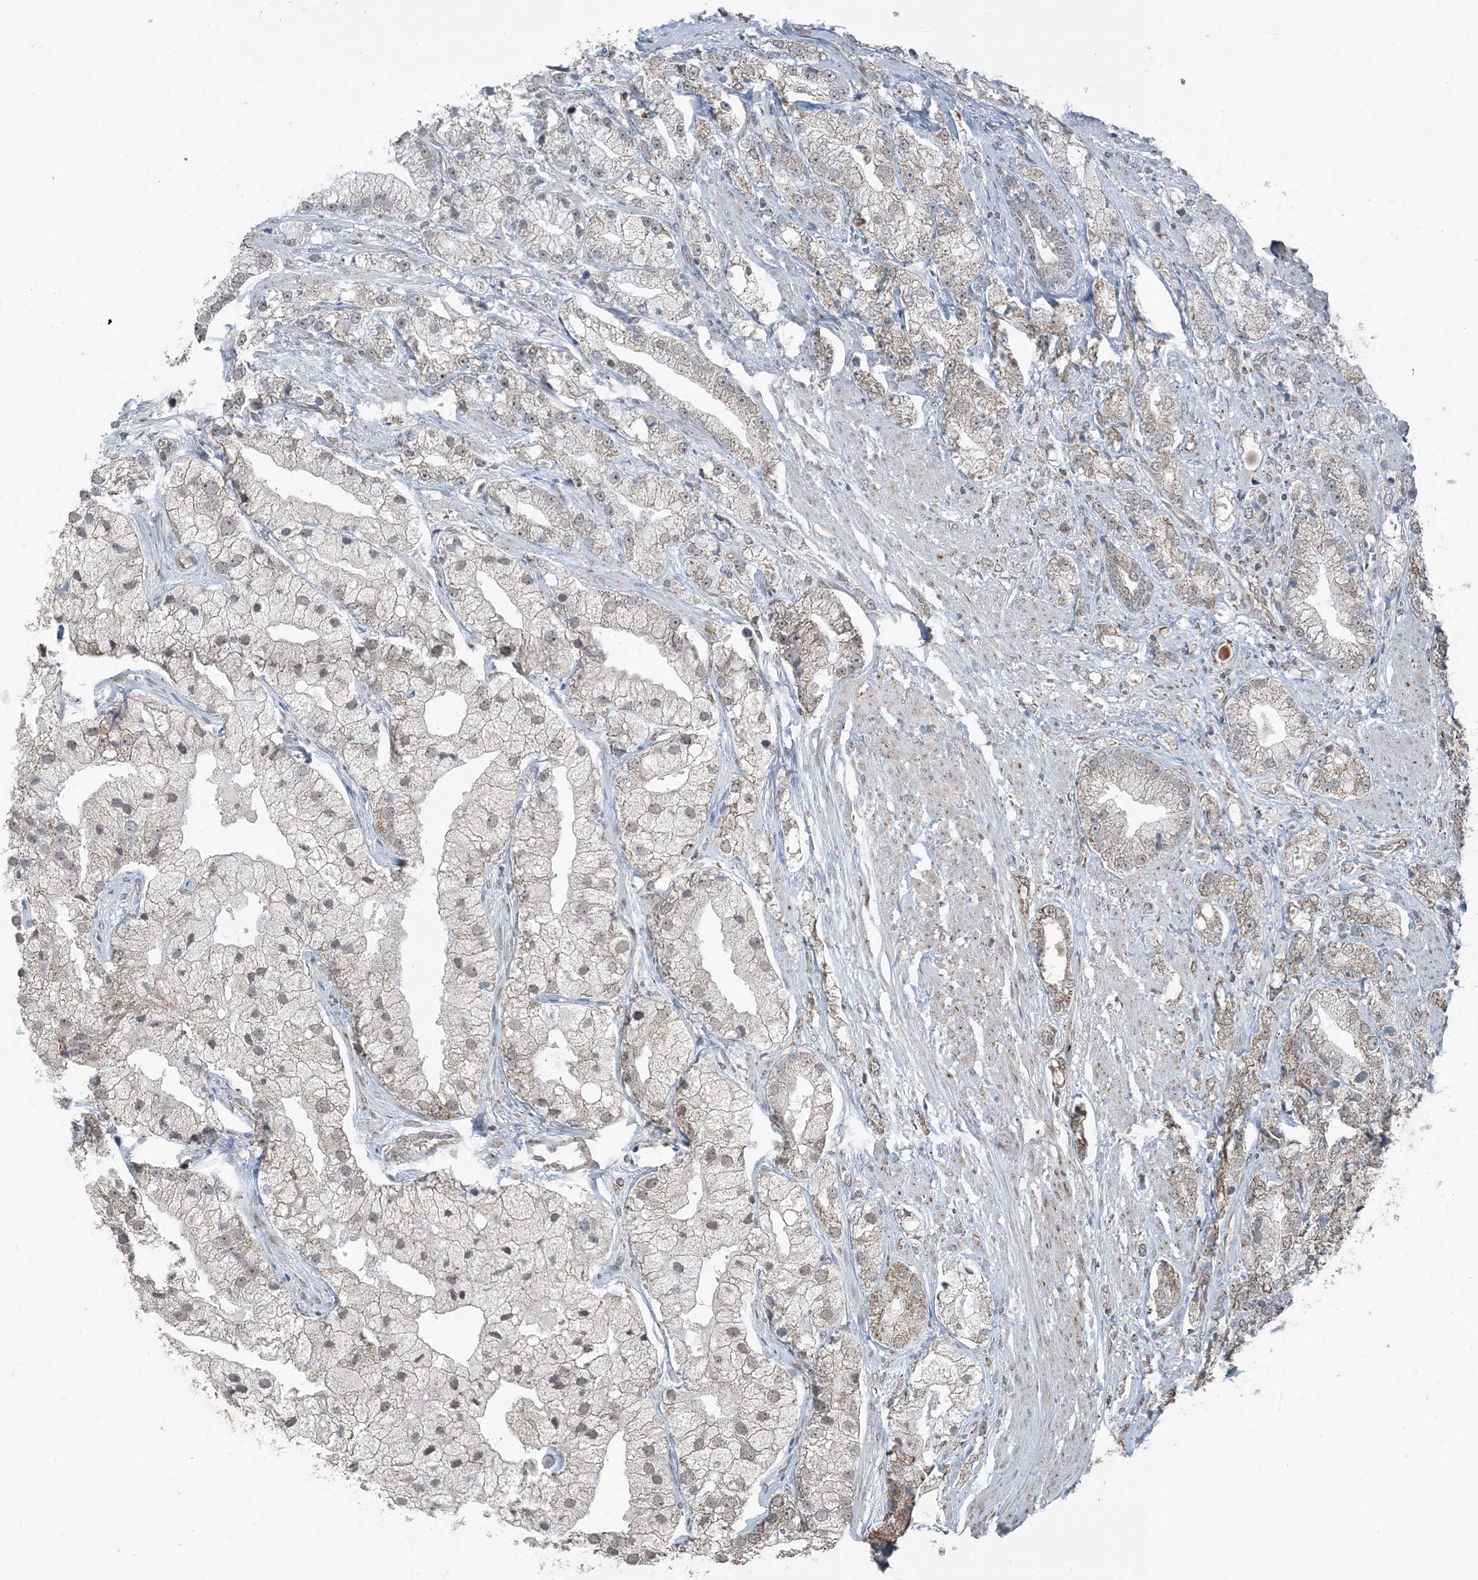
{"staining": {"intensity": "moderate", "quantity": "<25%", "location": "cytoplasmic/membranous"}, "tissue": "prostate cancer", "cell_type": "Tumor cells", "image_type": "cancer", "snomed": [{"axis": "morphology", "description": "Adenocarcinoma, High grade"}, {"axis": "topography", "description": "Prostate"}], "caption": "Prostate adenocarcinoma (high-grade) stained with DAB (3,3'-diaminobenzidine) immunohistochemistry (IHC) demonstrates low levels of moderate cytoplasmic/membranous expression in approximately <25% of tumor cells.", "gene": "PILRB", "patient": {"sex": "male", "age": 50}}